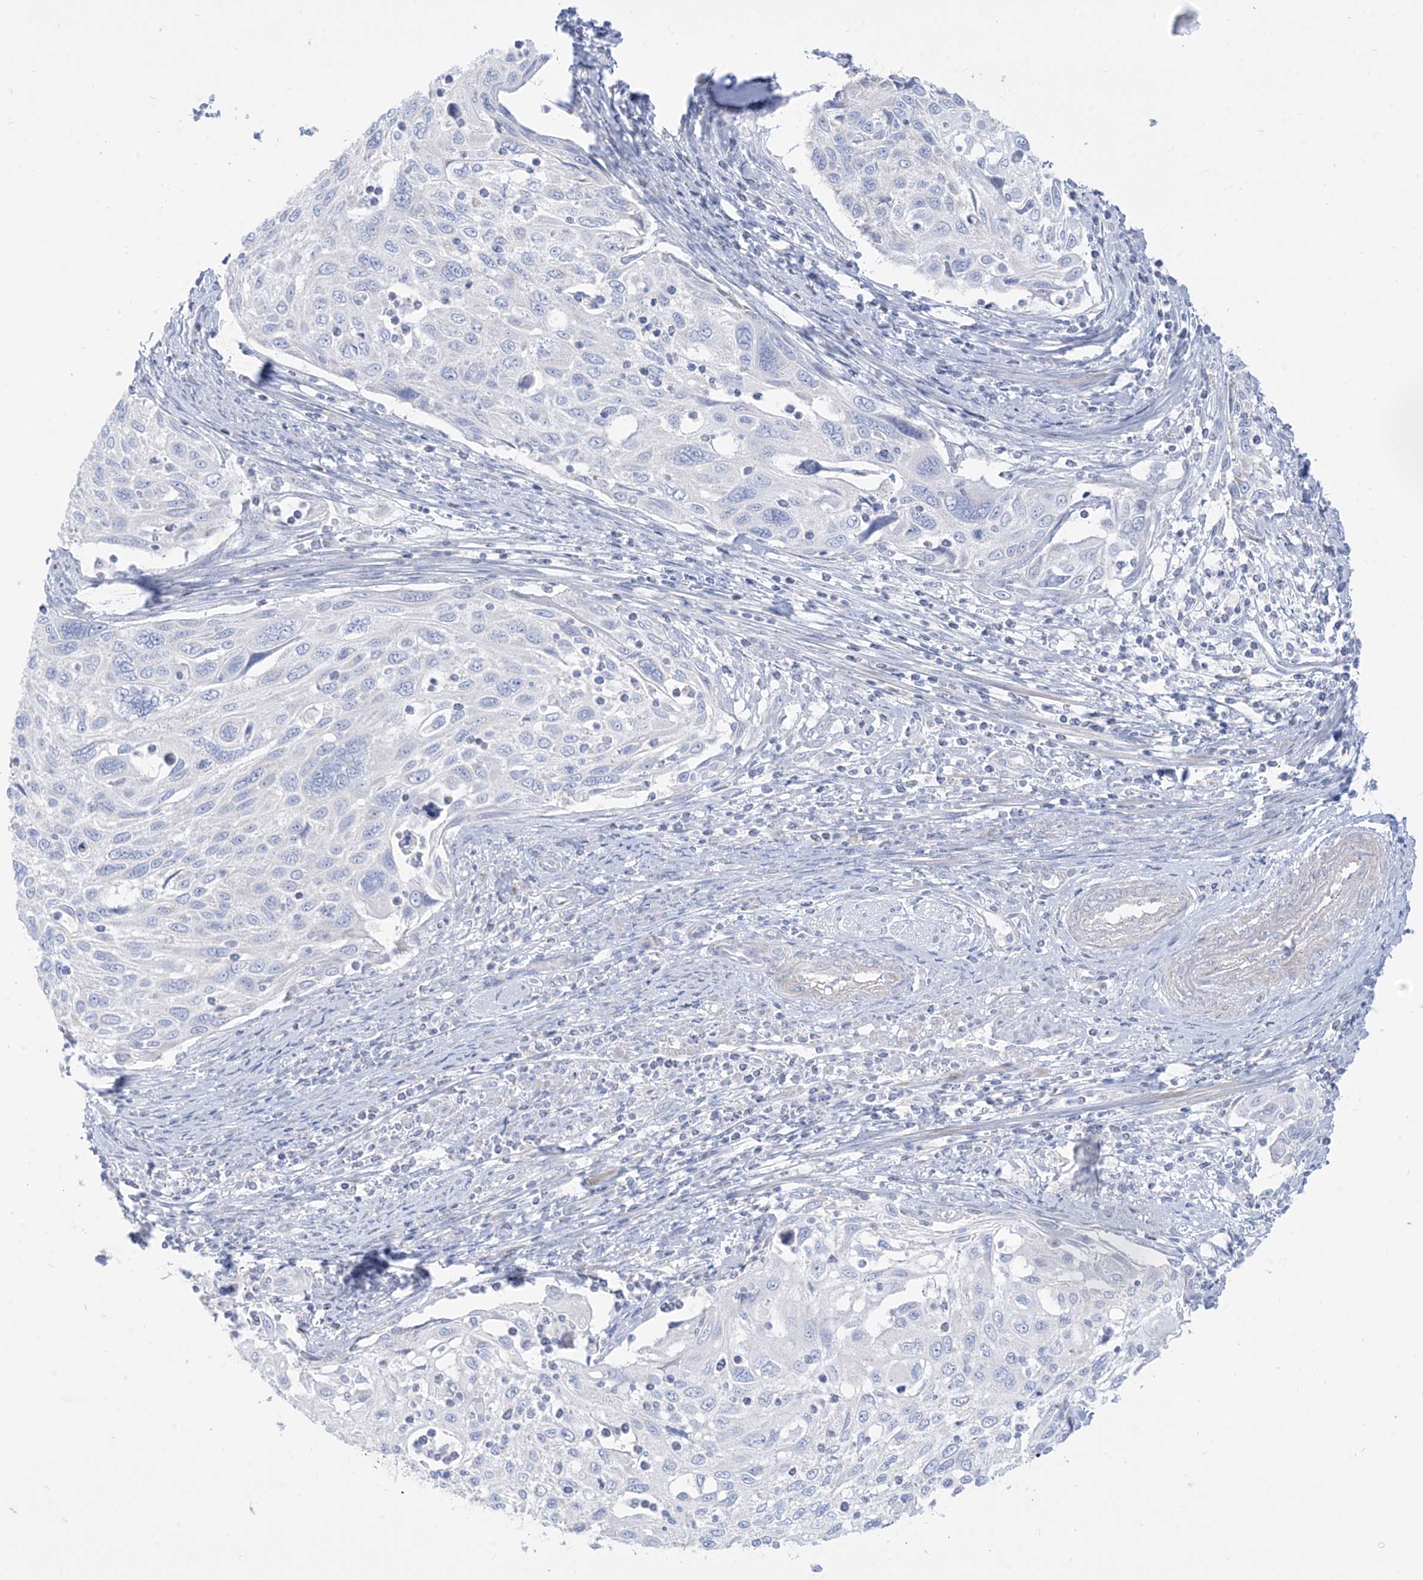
{"staining": {"intensity": "negative", "quantity": "none", "location": "none"}, "tissue": "cervical cancer", "cell_type": "Tumor cells", "image_type": "cancer", "snomed": [{"axis": "morphology", "description": "Squamous cell carcinoma, NOS"}, {"axis": "topography", "description": "Cervix"}], "caption": "Immunohistochemical staining of human cervical cancer (squamous cell carcinoma) exhibits no significant staining in tumor cells.", "gene": "SLC26A3", "patient": {"sex": "female", "age": 70}}